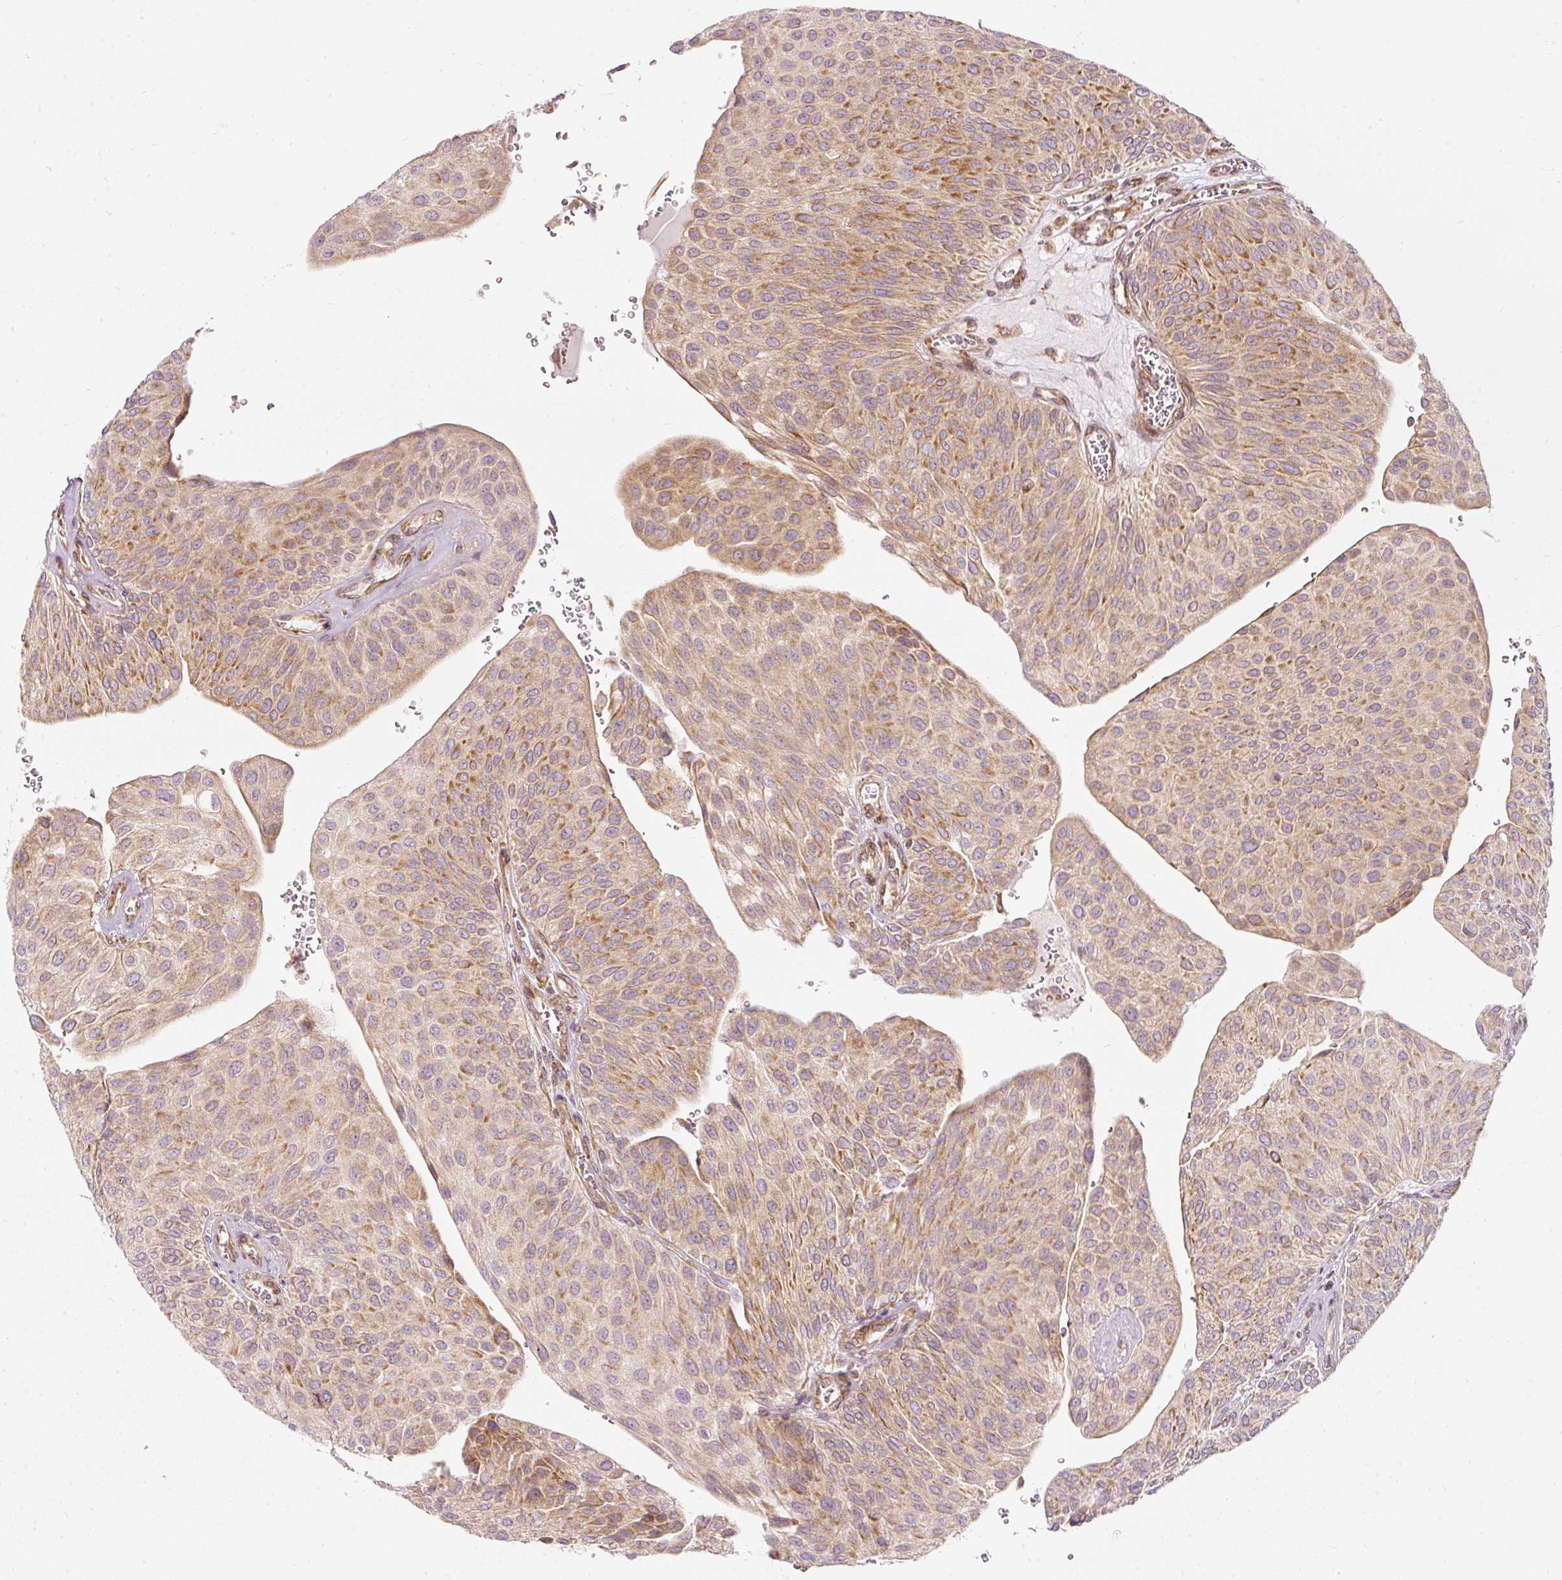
{"staining": {"intensity": "moderate", "quantity": ">75%", "location": "cytoplasmic/membranous"}, "tissue": "urothelial cancer", "cell_type": "Tumor cells", "image_type": "cancer", "snomed": [{"axis": "morphology", "description": "Urothelial carcinoma, NOS"}, {"axis": "topography", "description": "Urinary bladder"}], "caption": "Moderate cytoplasmic/membranous expression is identified in about >75% of tumor cells in transitional cell carcinoma.", "gene": "SNAPC5", "patient": {"sex": "male", "age": 67}}